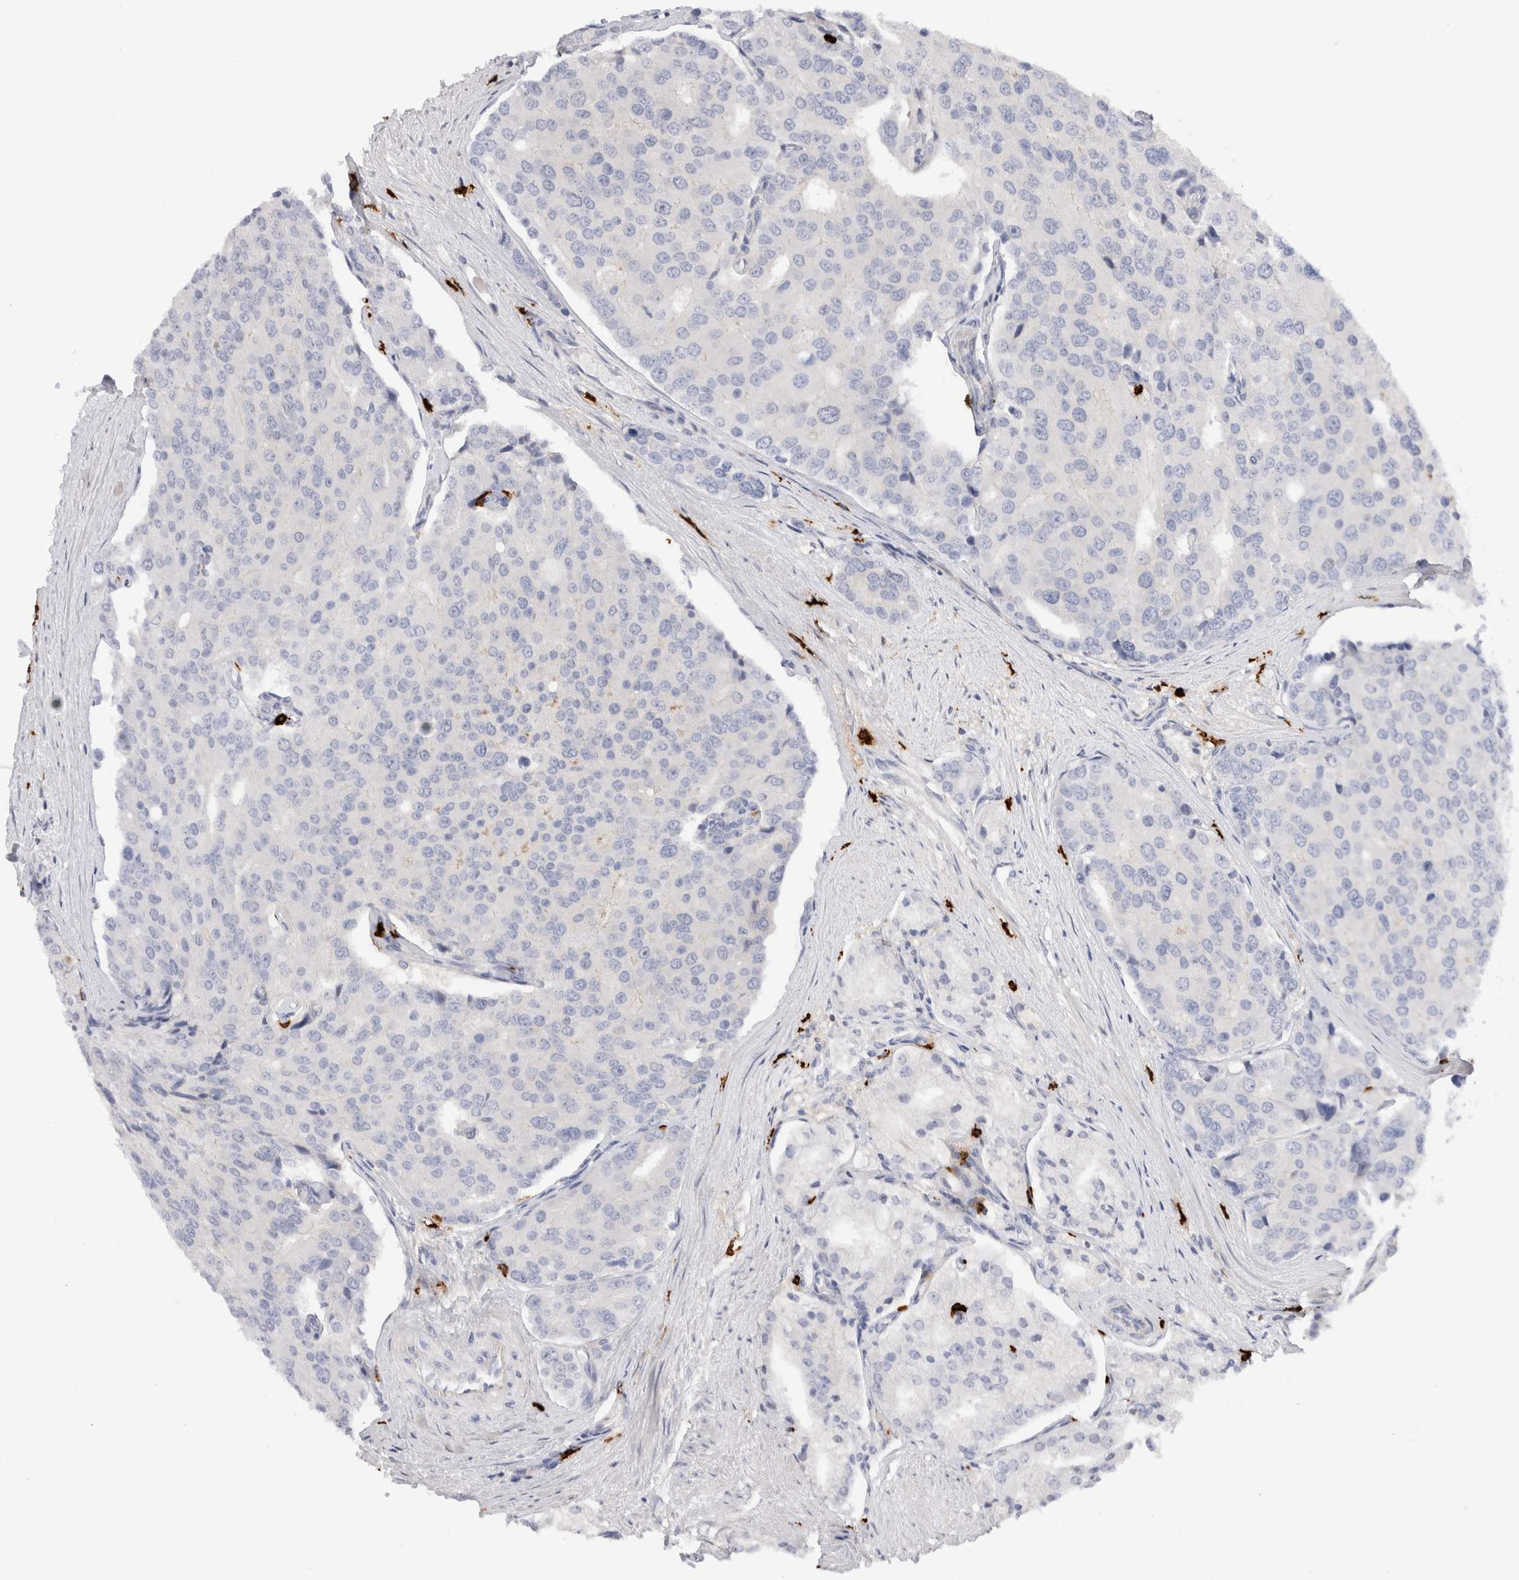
{"staining": {"intensity": "negative", "quantity": "none", "location": "none"}, "tissue": "prostate cancer", "cell_type": "Tumor cells", "image_type": "cancer", "snomed": [{"axis": "morphology", "description": "Adenocarcinoma, High grade"}, {"axis": "topography", "description": "Prostate"}], "caption": "Prostate cancer (adenocarcinoma (high-grade)) was stained to show a protein in brown. There is no significant positivity in tumor cells.", "gene": "SPINK2", "patient": {"sex": "male", "age": 50}}